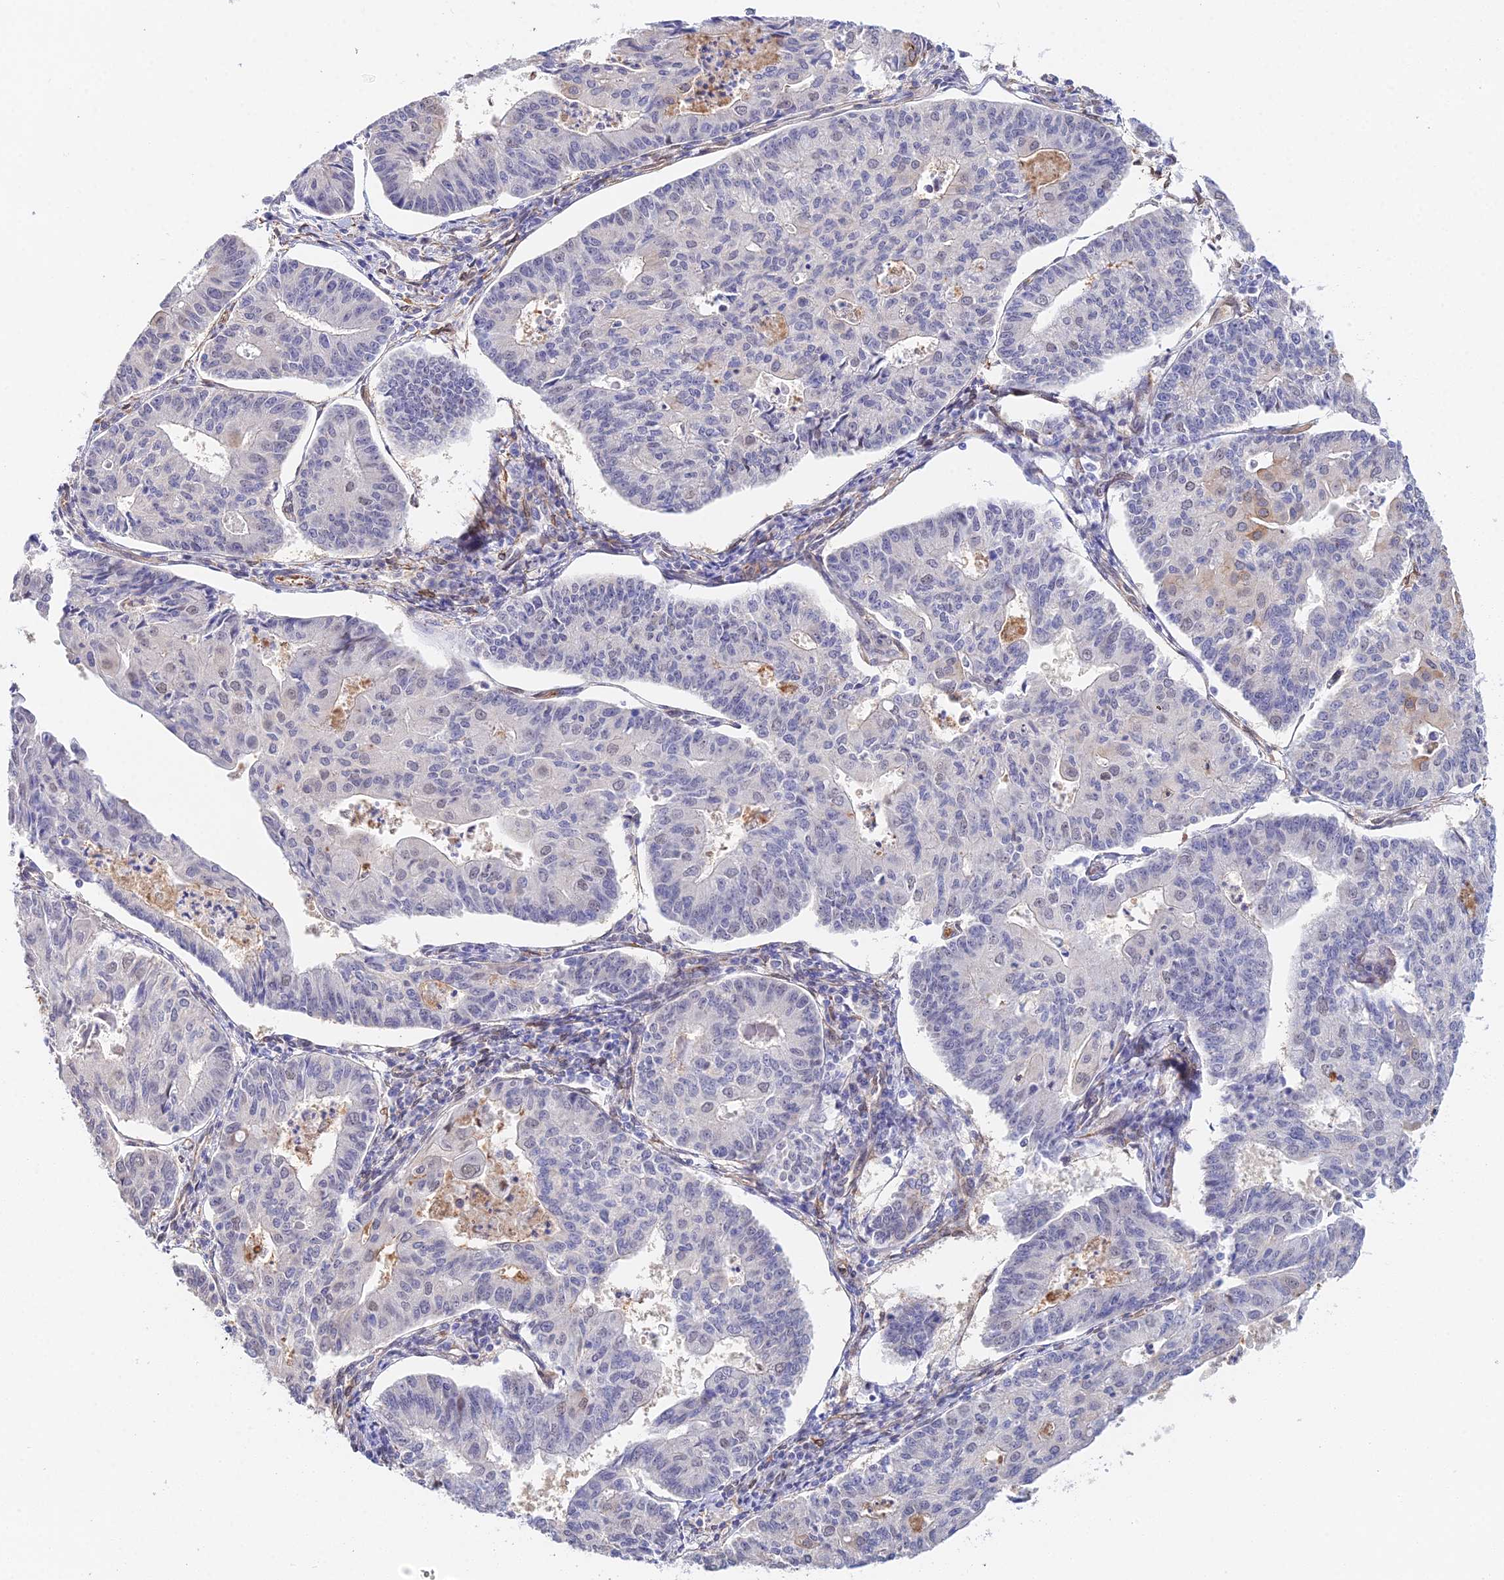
{"staining": {"intensity": "negative", "quantity": "none", "location": "none"}, "tissue": "endometrial cancer", "cell_type": "Tumor cells", "image_type": "cancer", "snomed": [{"axis": "morphology", "description": "Adenocarcinoma, NOS"}, {"axis": "topography", "description": "Endometrium"}], "caption": "This is a micrograph of immunohistochemistry (IHC) staining of endometrial cancer (adenocarcinoma), which shows no positivity in tumor cells.", "gene": "MXRA7", "patient": {"sex": "female", "age": 56}}